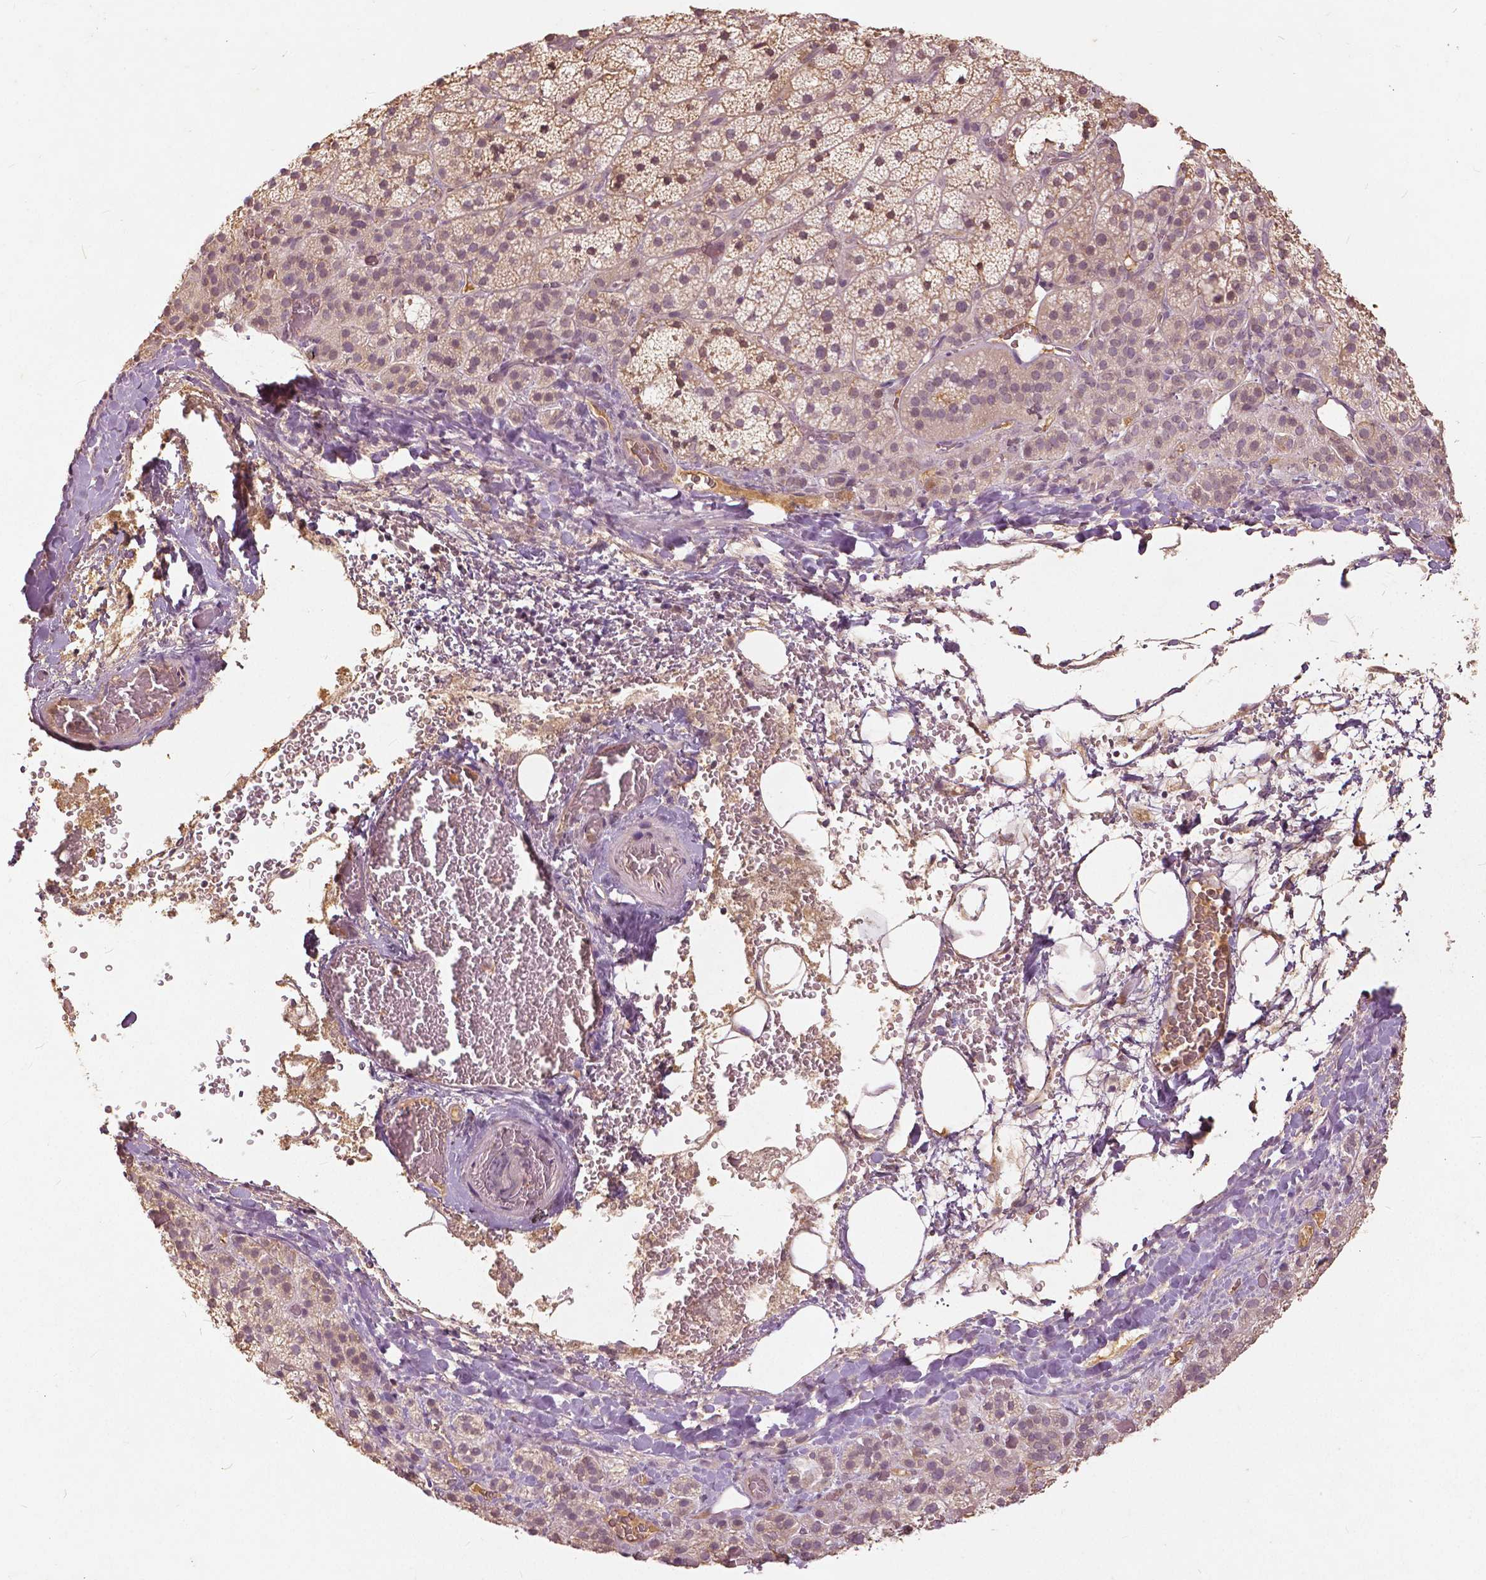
{"staining": {"intensity": "weak", "quantity": "25%-75%", "location": "cytoplasmic/membranous,nuclear"}, "tissue": "adrenal gland", "cell_type": "Glandular cells", "image_type": "normal", "snomed": [{"axis": "morphology", "description": "Normal tissue, NOS"}, {"axis": "topography", "description": "Adrenal gland"}], "caption": "This is an image of immunohistochemistry staining of benign adrenal gland, which shows weak expression in the cytoplasmic/membranous,nuclear of glandular cells.", "gene": "ANGPTL4", "patient": {"sex": "male", "age": 53}}